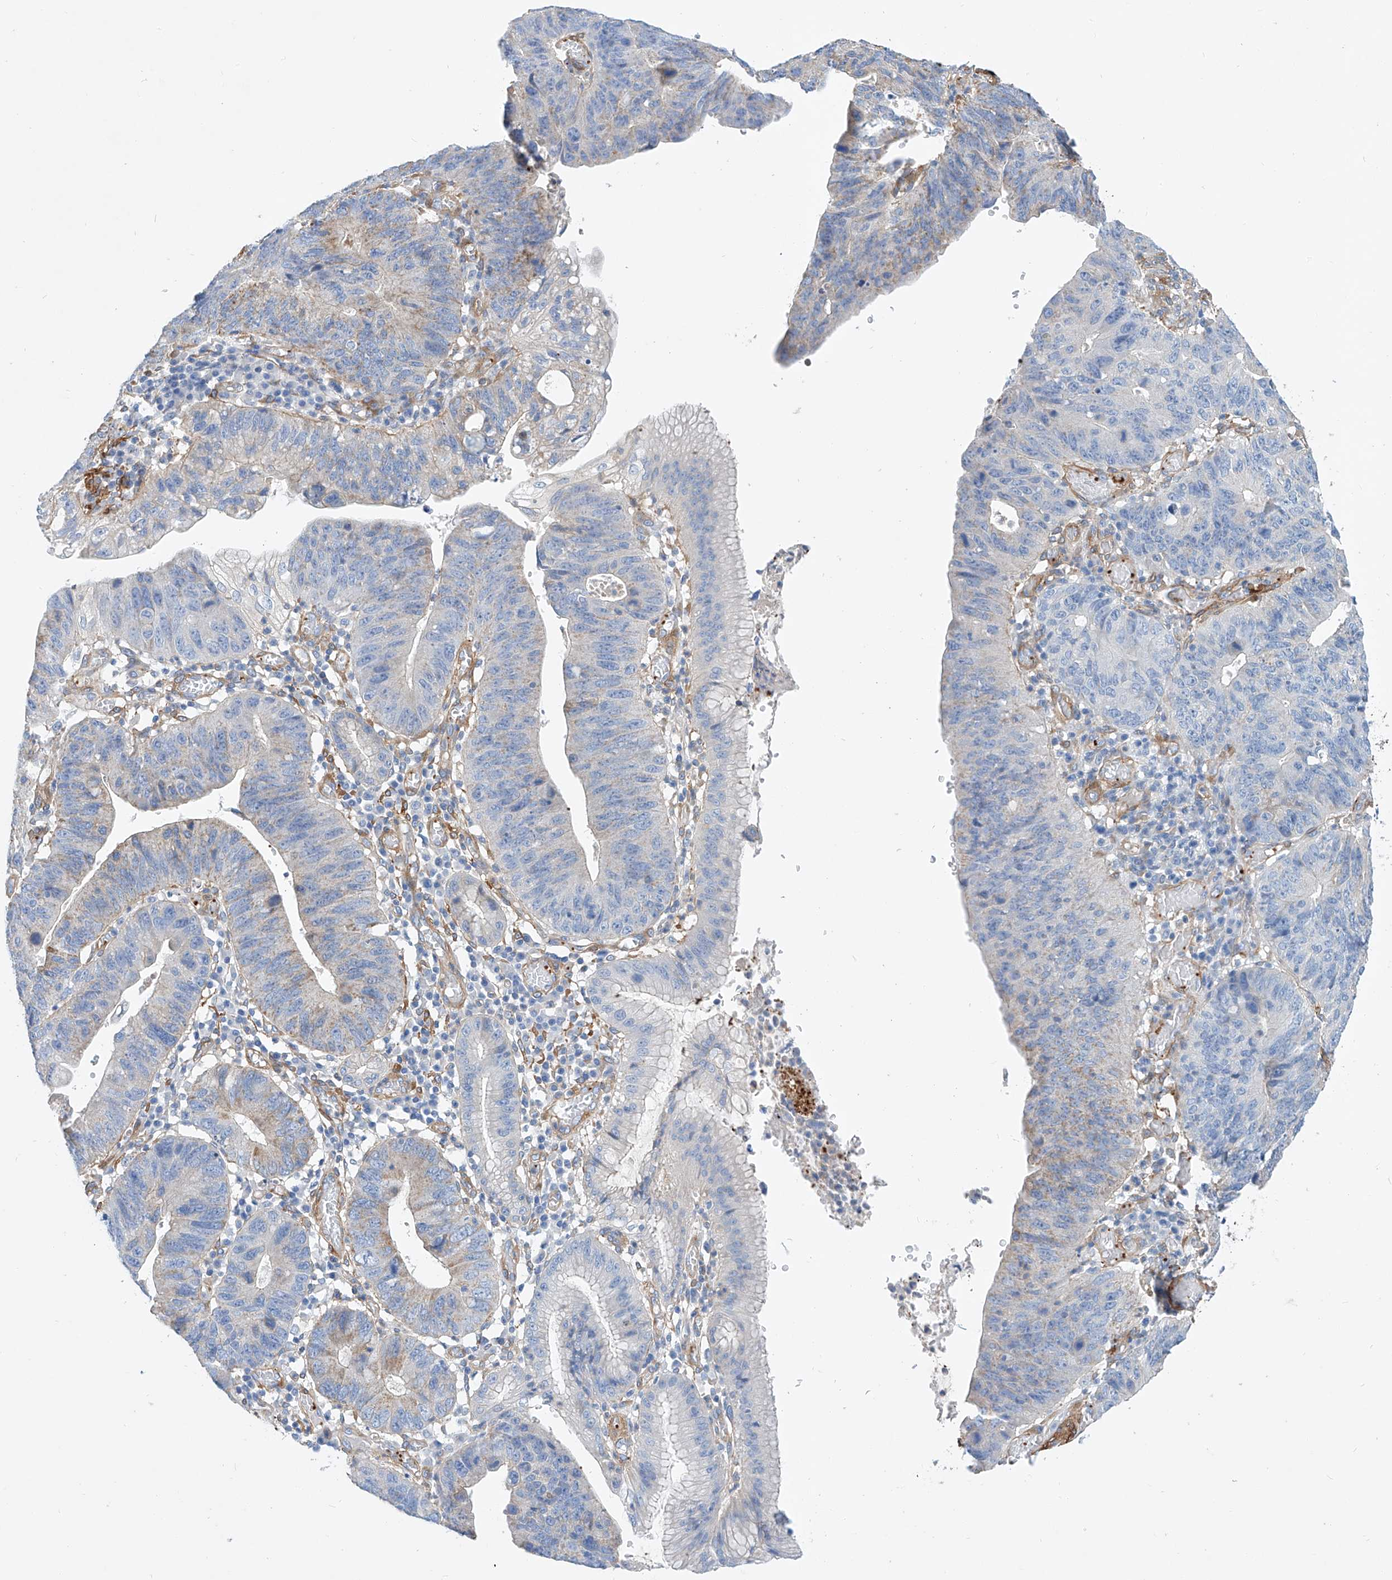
{"staining": {"intensity": "weak", "quantity": "<25%", "location": "cytoplasmic/membranous"}, "tissue": "stomach cancer", "cell_type": "Tumor cells", "image_type": "cancer", "snomed": [{"axis": "morphology", "description": "Adenocarcinoma, NOS"}, {"axis": "topography", "description": "Stomach"}], "caption": "Tumor cells show no significant protein positivity in stomach cancer (adenocarcinoma).", "gene": "TAS2R60", "patient": {"sex": "male", "age": 59}}